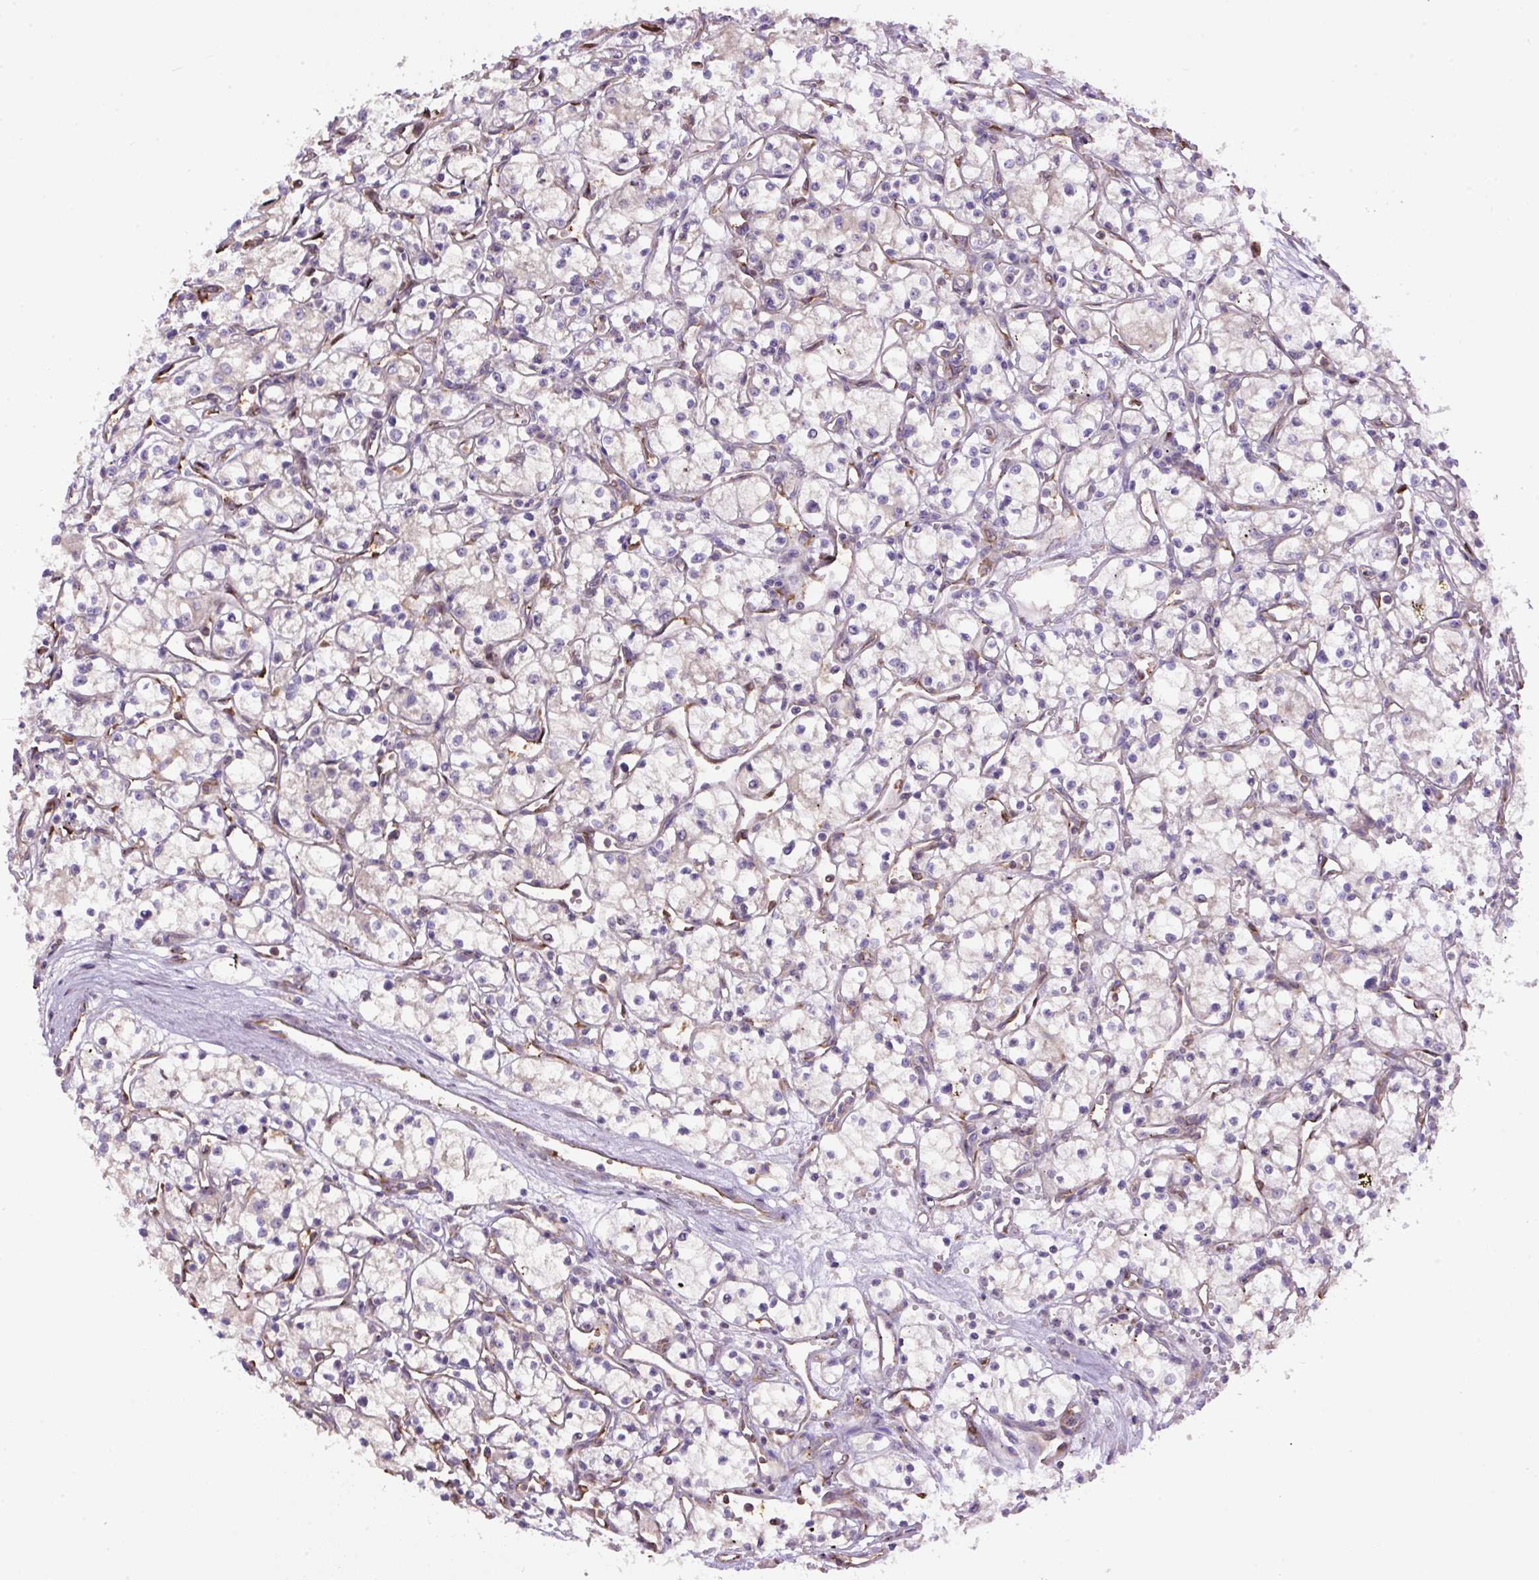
{"staining": {"intensity": "negative", "quantity": "none", "location": "none"}, "tissue": "renal cancer", "cell_type": "Tumor cells", "image_type": "cancer", "snomed": [{"axis": "morphology", "description": "Adenocarcinoma, NOS"}, {"axis": "topography", "description": "Kidney"}], "caption": "Renal cancer (adenocarcinoma) stained for a protein using immunohistochemistry (IHC) shows no staining tumor cells.", "gene": "PPME1", "patient": {"sex": "male", "age": 59}}